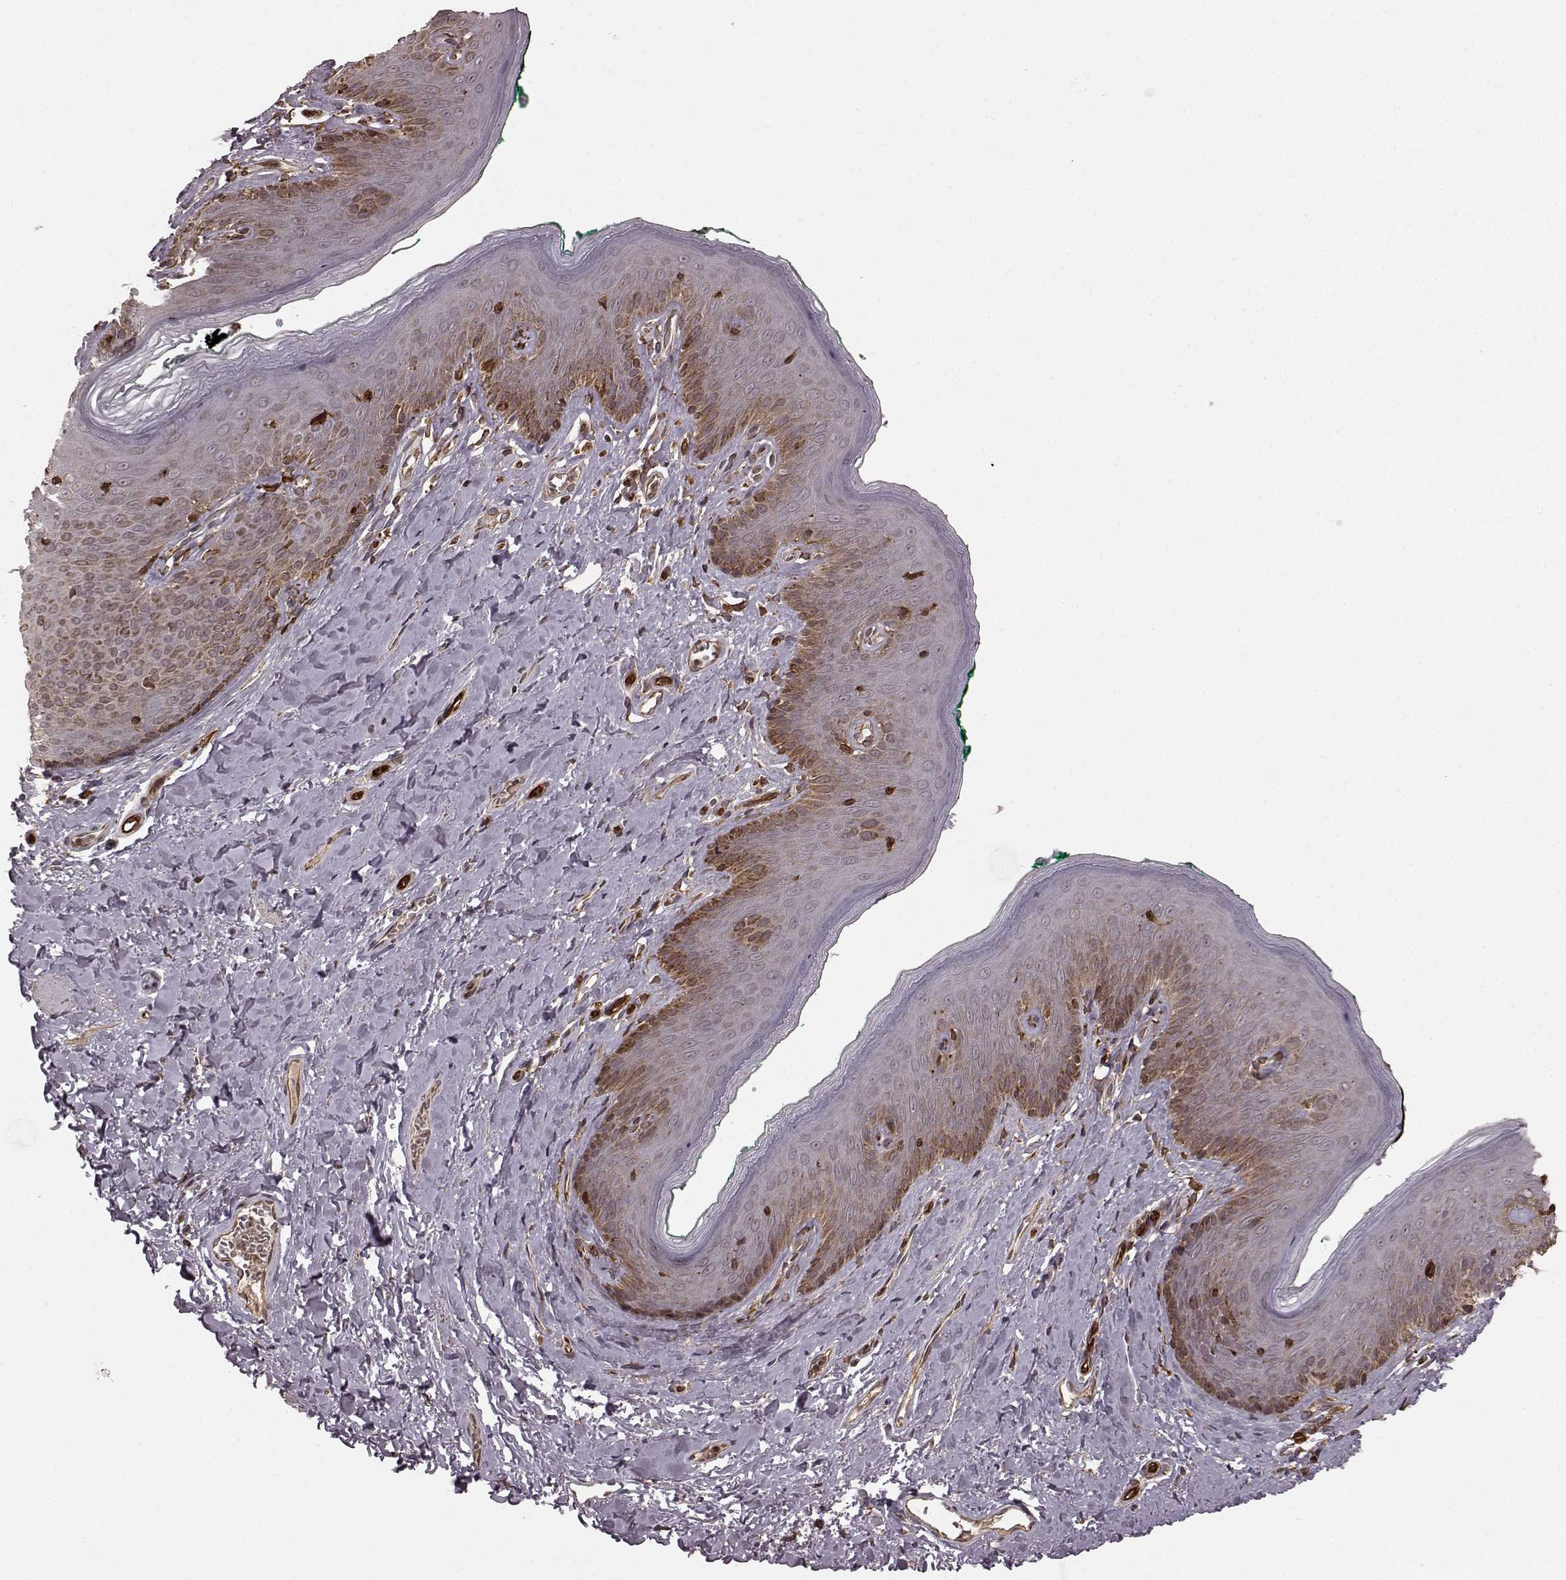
{"staining": {"intensity": "moderate", "quantity": ">75%", "location": "cytoplasmic/membranous"}, "tissue": "skin", "cell_type": "Epidermal cells", "image_type": "normal", "snomed": [{"axis": "morphology", "description": "Normal tissue, NOS"}, {"axis": "topography", "description": "Vulva"}], "caption": "Immunohistochemical staining of unremarkable human skin demonstrates >75% levels of moderate cytoplasmic/membranous protein expression in about >75% of epidermal cells. The staining was performed using DAB (3,3'-diaminobenzidine), with brown indicating positive protein expression. Nuclei are stained blue with hematoxylin.", "gene": "AGPAT1", "patient": {"sex": "female", "age": 66}}